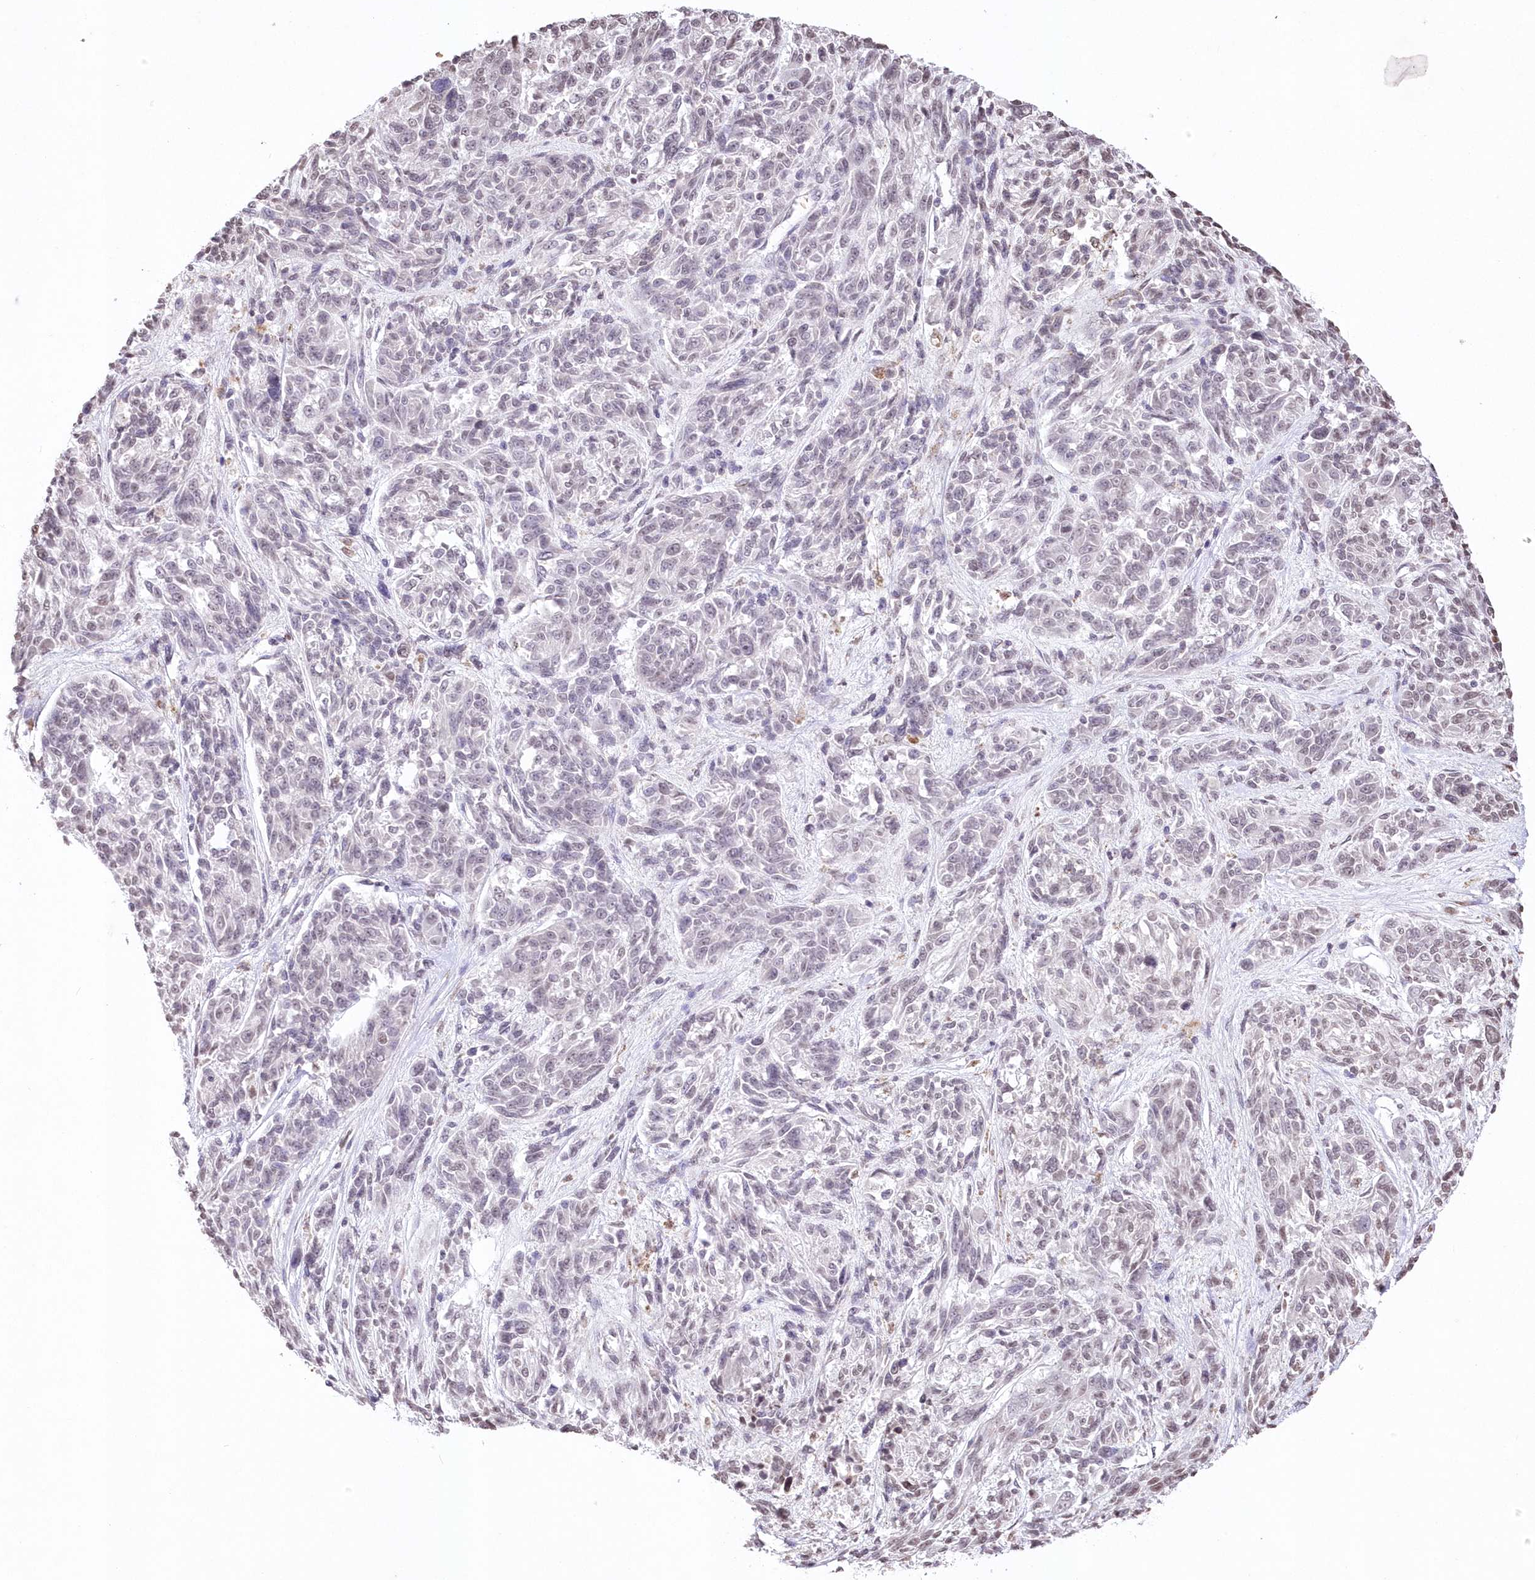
{"staining": {"intensity": "negative", "quantity": "none", "location": "none"}, "tissue": "melanoma", "cell_type": "Tumor cells", "image_type": "cancer", "snomed": [{"axis": "morphology", "description": "Malignant melanoma, NOS"}, {"axis": "topography", "description": "Skin"}], "caption": "High magnification brightfield microscopy of melanoma stained with DAB (3,3'-diaminobenzidine) (brown) and counterstained with hematoxylin (blue): tumor cells show no significant staining.", "gene": "RBM27", "patient": {"sex": "male", "age": 53}}